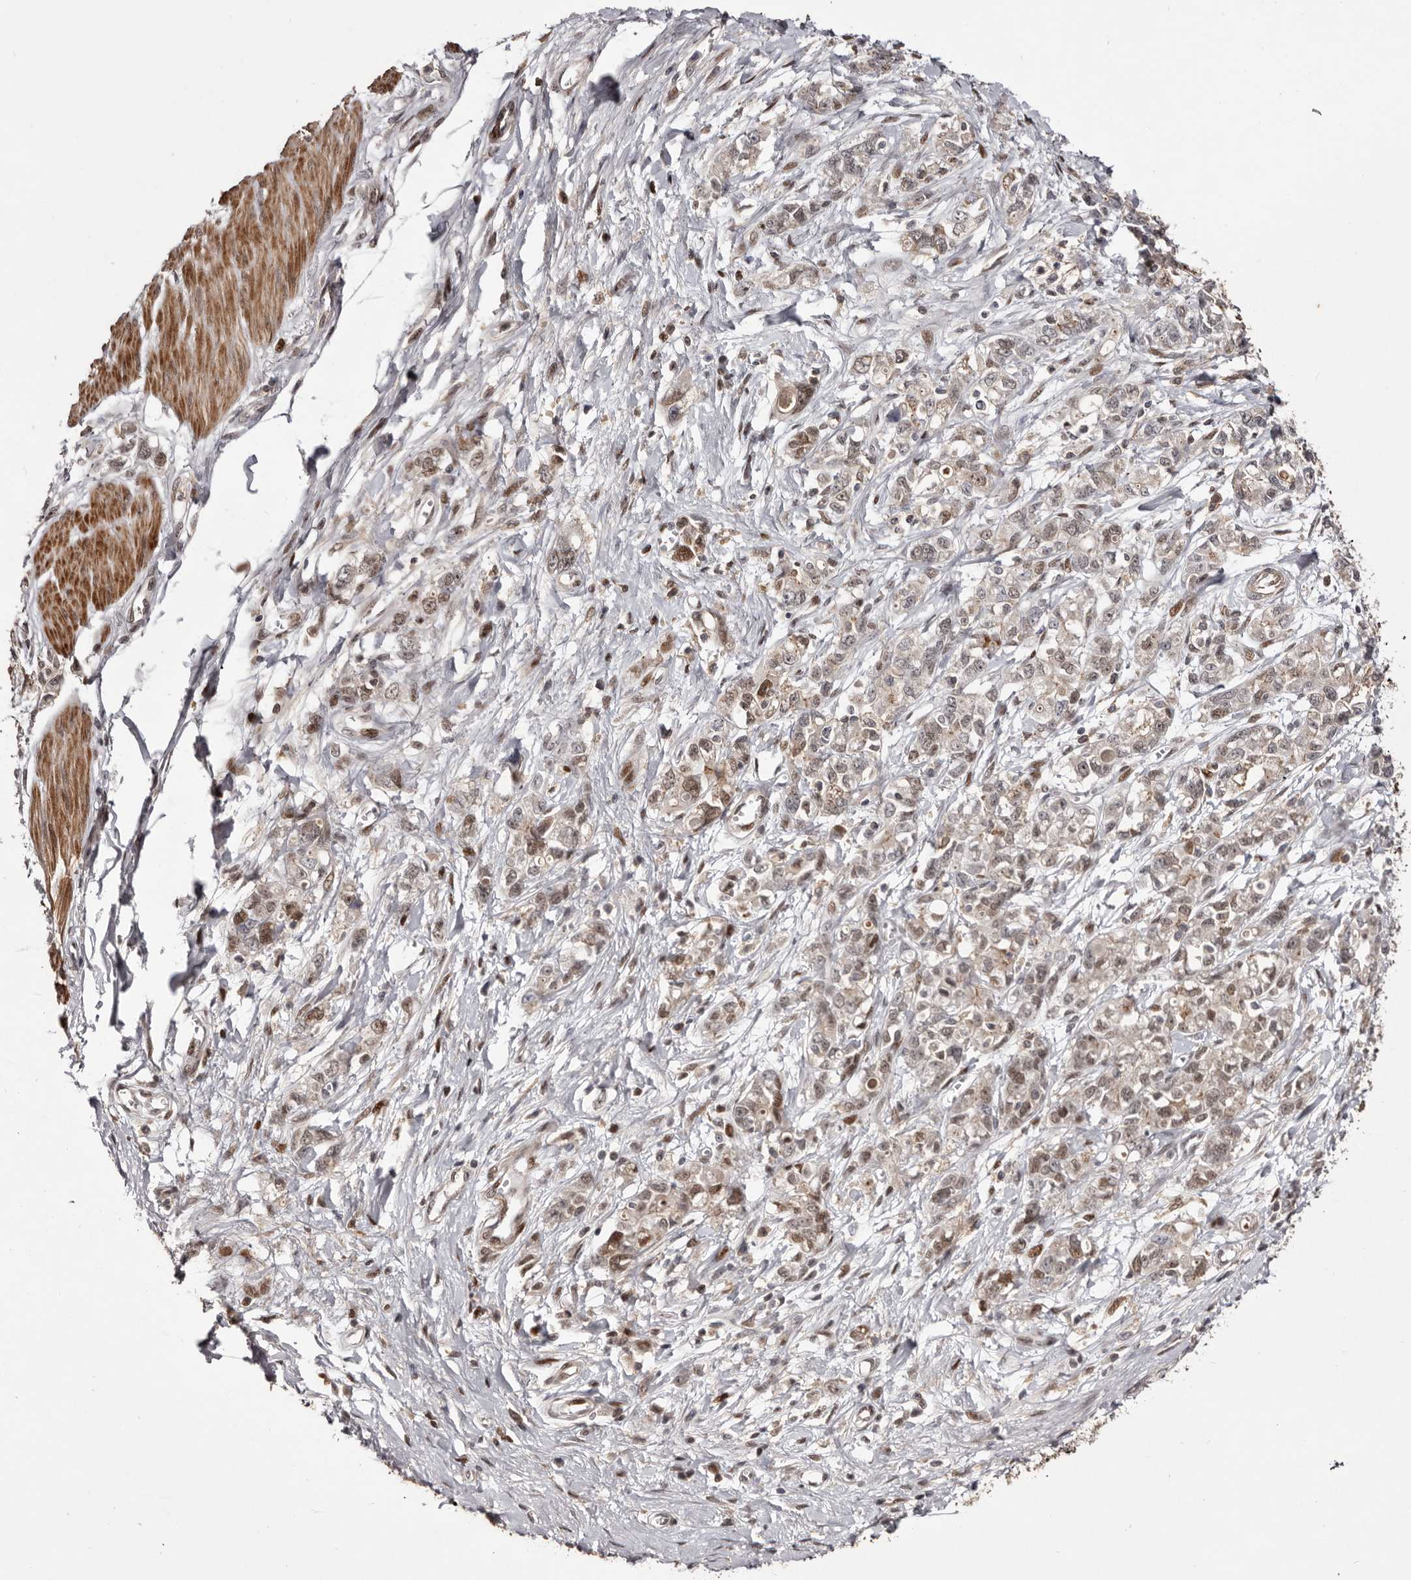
{"staining": {"intensity": "weak", "quantity": "25%-75%", "location": "nuclear"}, "tissue": "stomach cancer", "cell_type": "Tumor cells", "image_type": "cancer", "snomed": [{"axis": "morphology", "description": "Adenocarcinoma, NOS"}, {"axis": "topography", "description": "Stomach"}], "caption": "Tumor cells demonstrate weak nuclear positivity in approximately 25%-75% of cells in stomach cancer.", "gene": "FBXO5", "patient": {"sex": "female", "age": 76}}